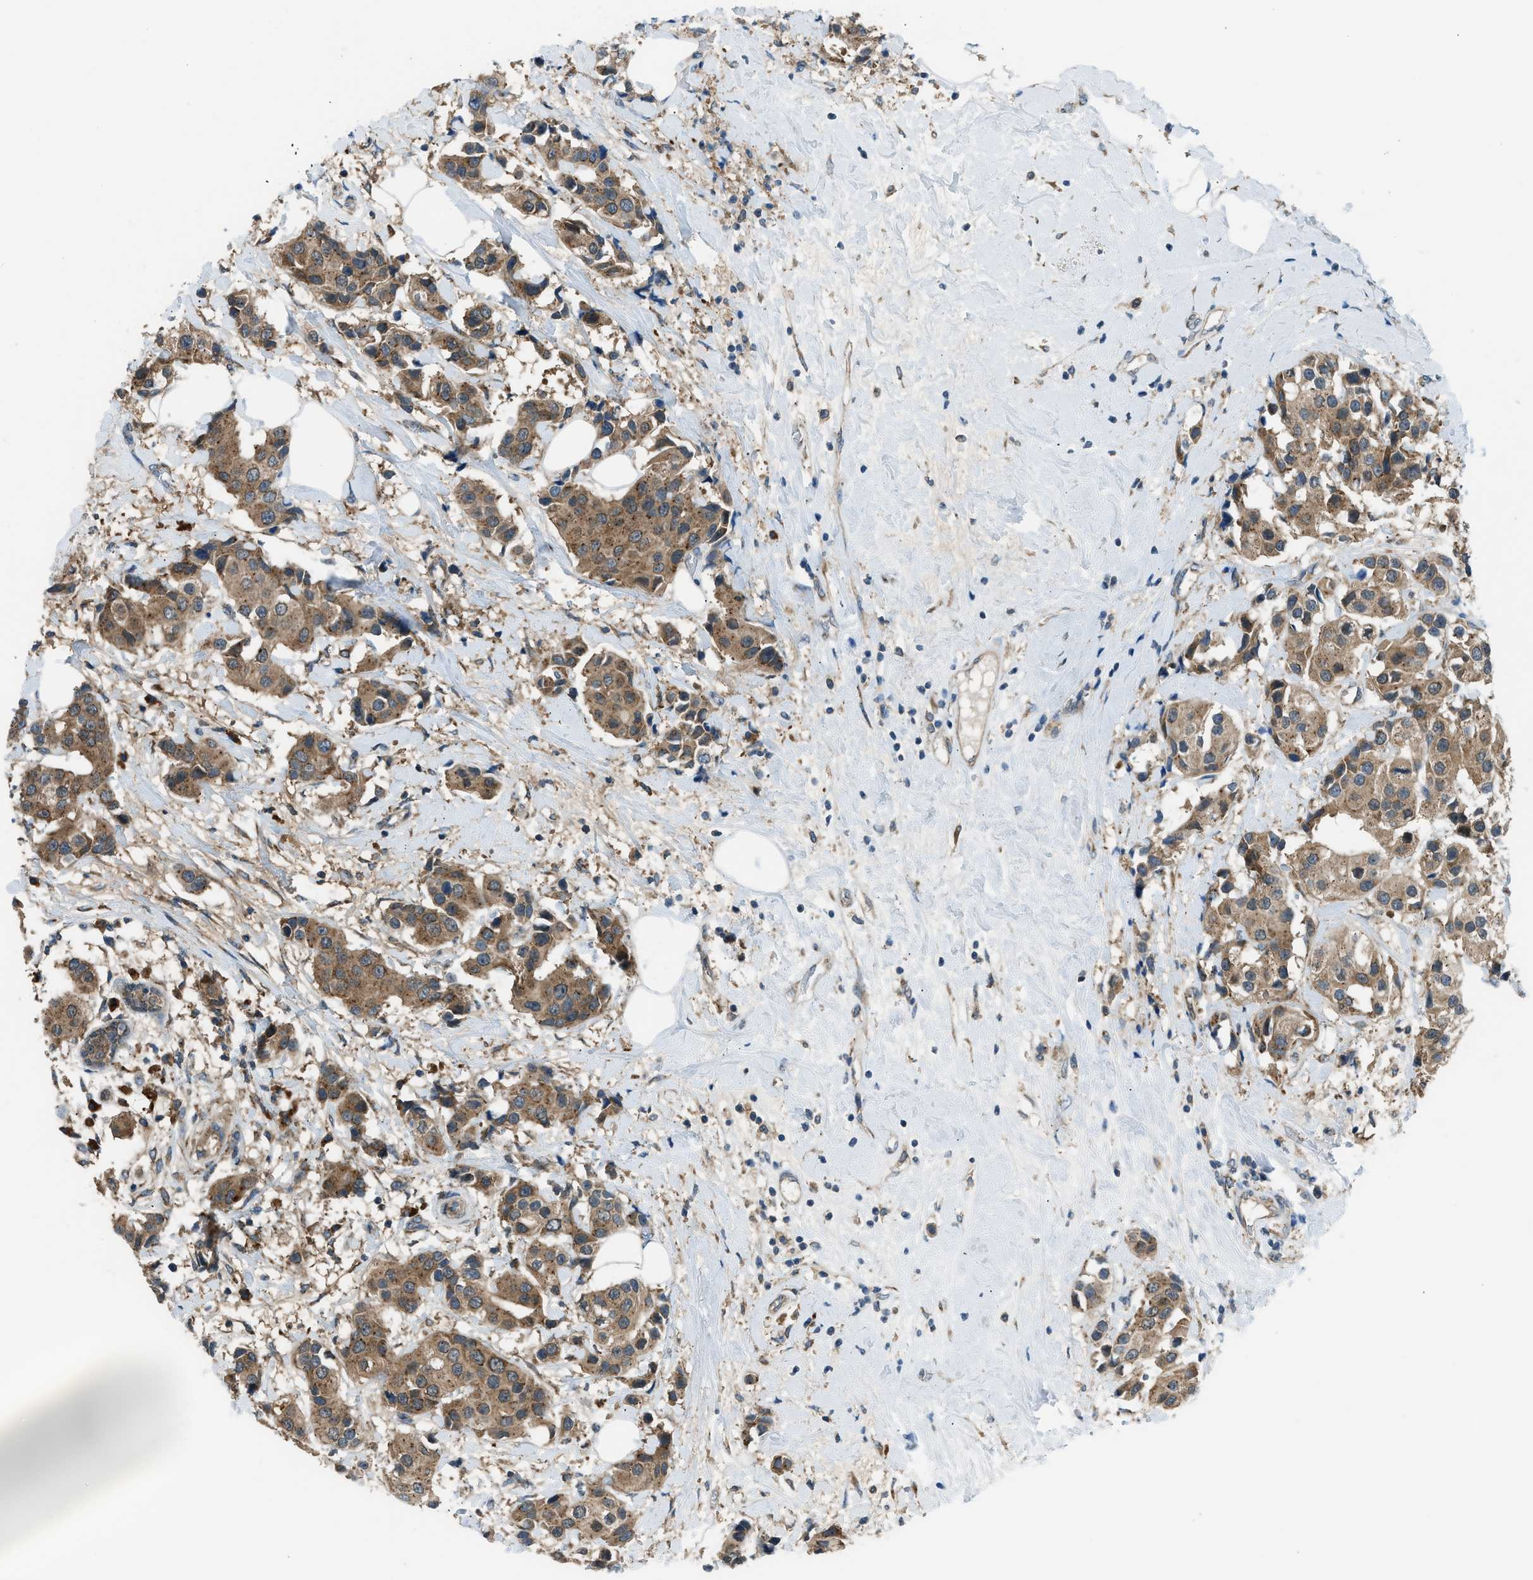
{"staining": {"intensity": "moderate", "quantity": ">75%", "location": "cytoplasmic/membranous"}, "tissue": "breast cancer", "cell_type": "Tumor cells", "image_type": "cancer", "snomed": [{"axis": "morphology", "description": "Normal tissue, NOS"}, {"axis": "morphology", "description": "Duct carcinoma"}, {"axis": "topography", "description": "Breast"}], "caption": "A photomicrograph of breast cancer (invasive ductal carcinoma) stained for a protein displays moderate cytoplasmic/membranous brown staining in tumor cells.", "gene": "EDARADD", "patient": {"sex": "female", "age": 39}}